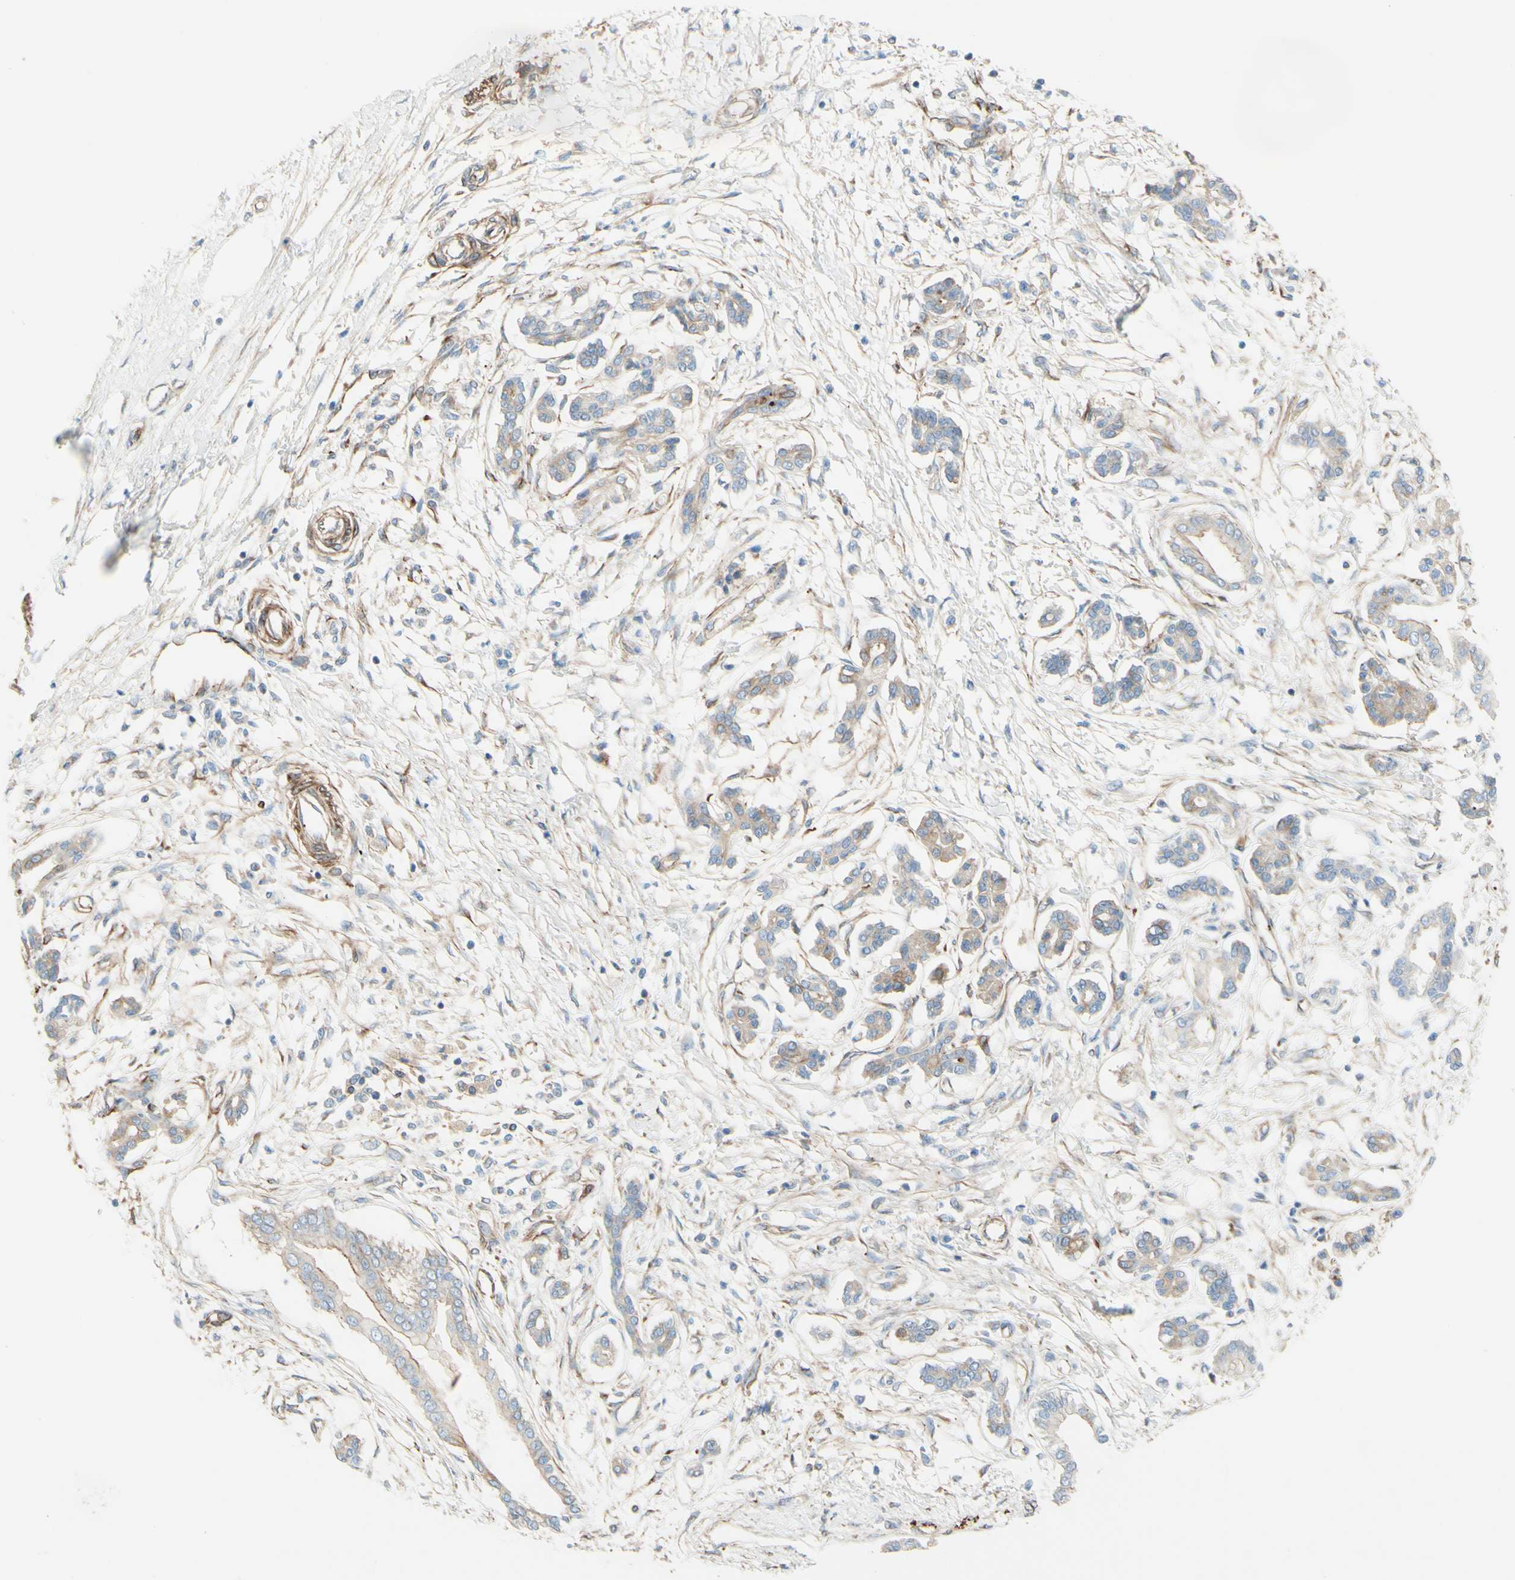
{"staining": {"intensity": "weak", "quantity": ">75%", "location": "cytoplasmic/membranous"}, "tissue": "pancreatic cancer", "cell_type": "Tumor cells", "image_type": "cancer", "snomed": [{"axis": "morphology", "description": "Adenocarcinoma, NOS"}, {"axis": "topography", "description": "Pancreas"}], "caption": "A photomicrograph of human pancreatic cancer stained for a protein displays weak cytoplasmic/membranous brown staining in tumor cells. (DAB (3,3'-diaminobenzidine) = brown stain, brightfield microscopy at high magnification).", "gene": "ENDOD1", "patient": {"sex": "male", "age": 56}}